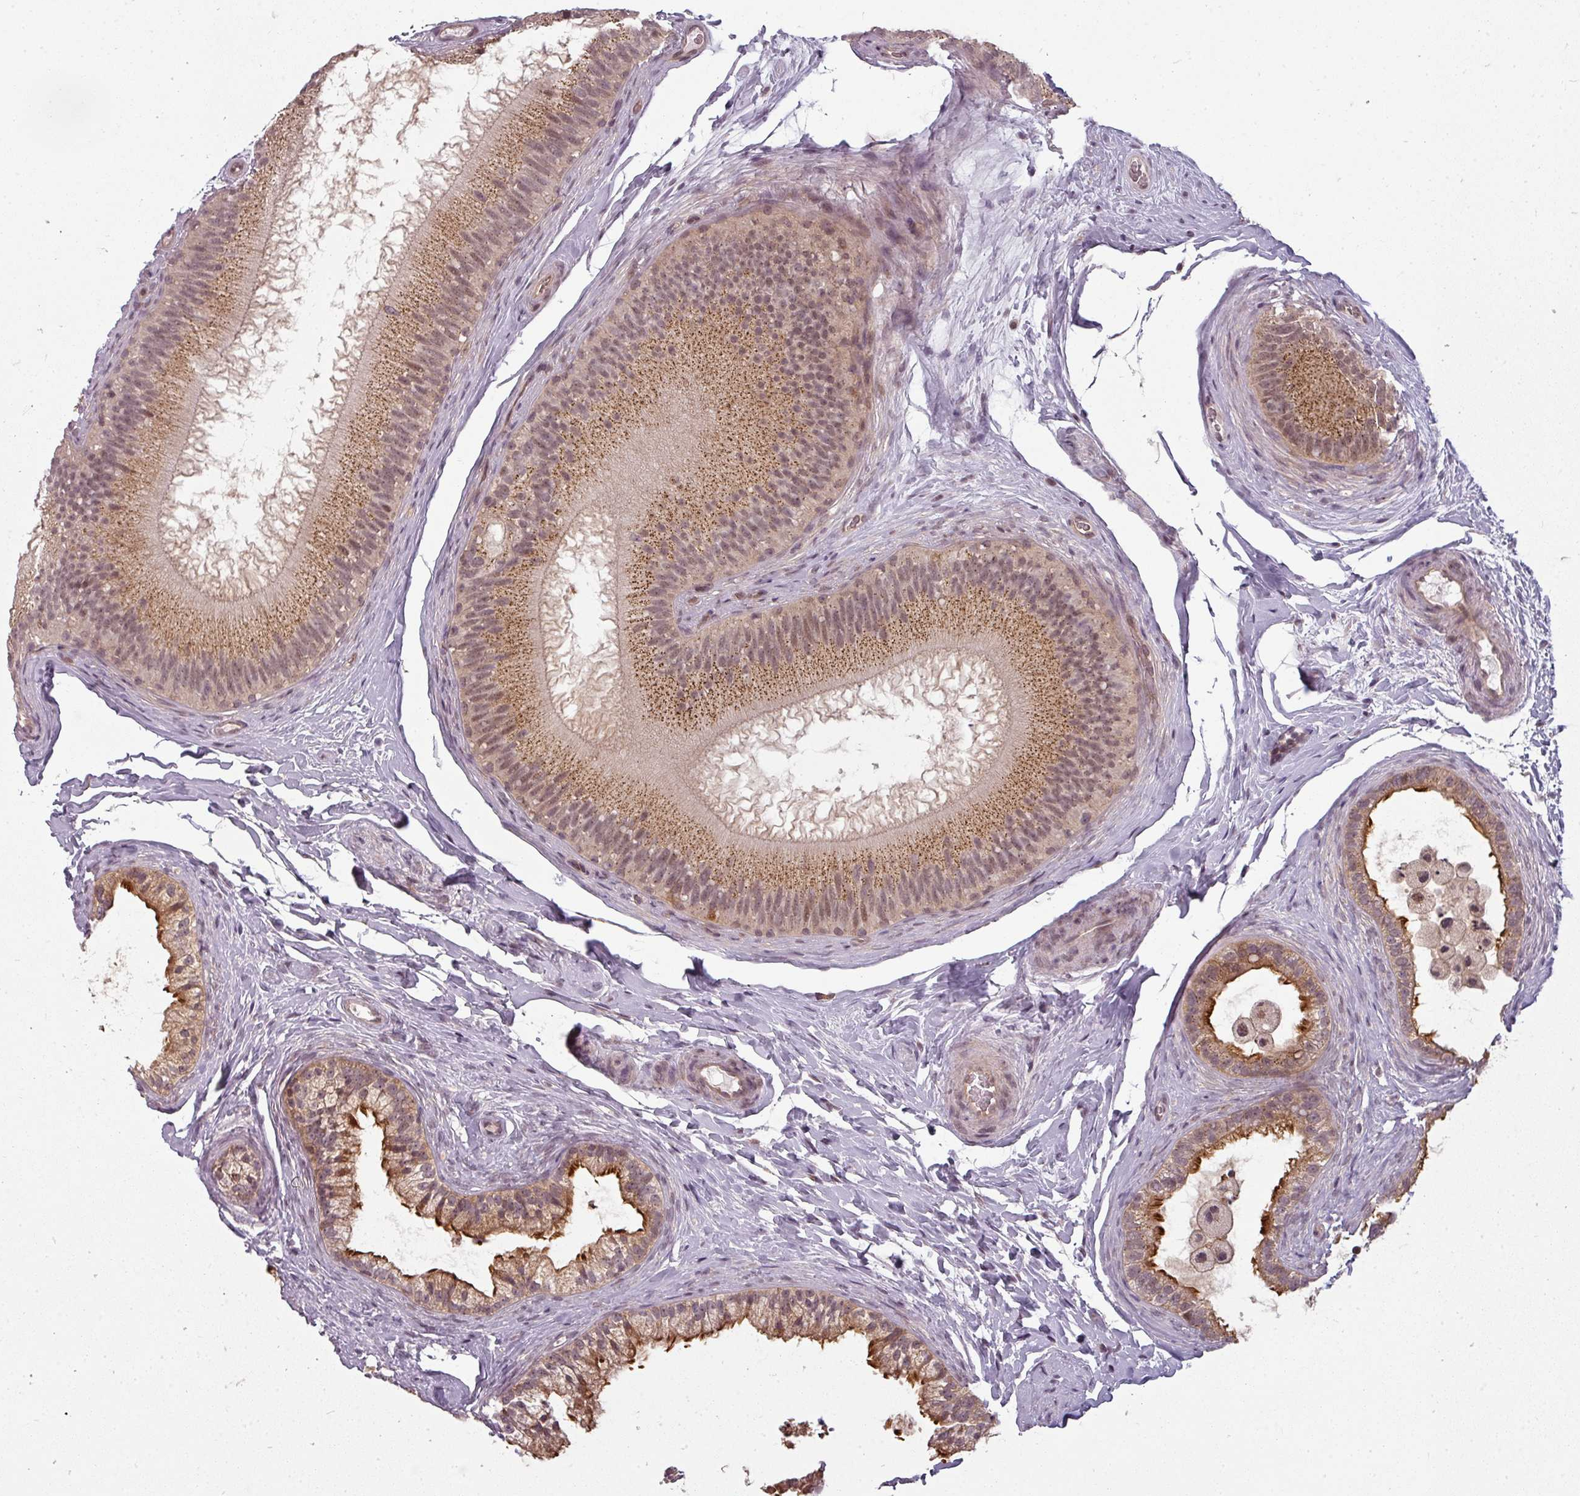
{"staining": {"intensity": "moderate", "quantity": "25%-75%", "location": "cytoplasmic/membranous"}, "tissue": "epididymis", "cell_type": "Glandular cells", "image_type": "normal", "snomed": [{"axis": "morphology", "description": "Normal tissue, NOS"}, {"axis": "topography", "description": "Epididymis"}], "caption": "IHC of benign epididymis exhibits medium levels of moderate cytoplasmic/membranous positivity in approximately 25%-75% of glandular cells. The protein of interest is stained brown, and the nuclei are stained in blue (DAB IHC with brightfield microscopy, high magnification).", "gene": "CLIC1", "patient": {"sex": "male", "age": 45}}